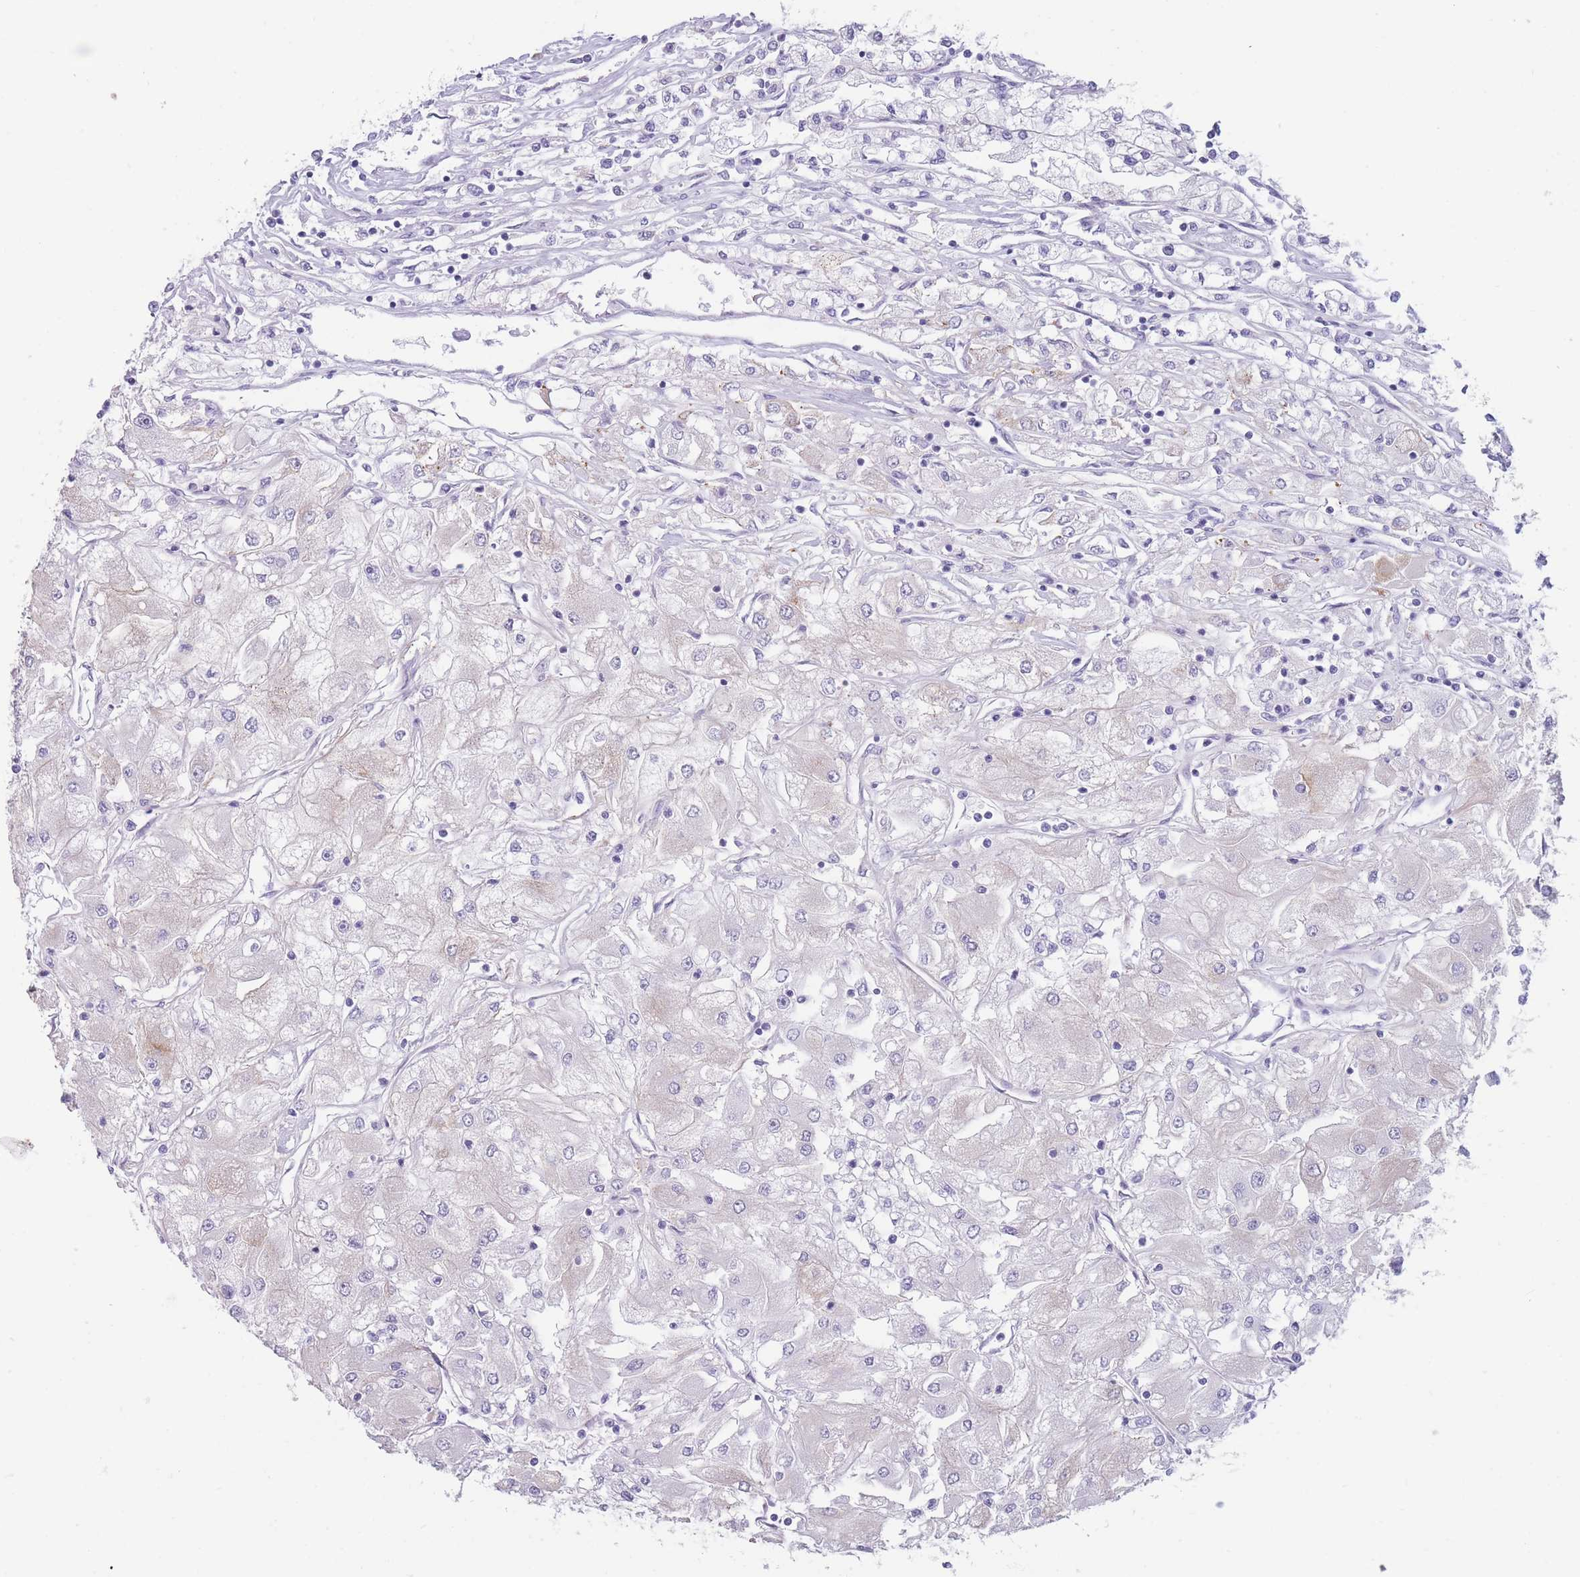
{"staining": {"intensity": "negative", "quantity": "none", "location": "none"}, "tissue": "renal cancer", "cell_type": "Tumor cells", "image_type": "cancer", "snomed": [{"axis": "morphology", "description": "Adenocarcinoma, NOS"}, {"axis": "topography", "description": "Kidney"}], "caption": "Protein analysis of renal adenocarcinoma demonstrates no significant expression in tumor cells. (Brightfield microscopy of DAB (3,3'-diaminobenzidine) immunohistochemistry at high magnification).", "gene": "COL27A1", "patient": {"sex": "male", "age": 80}}